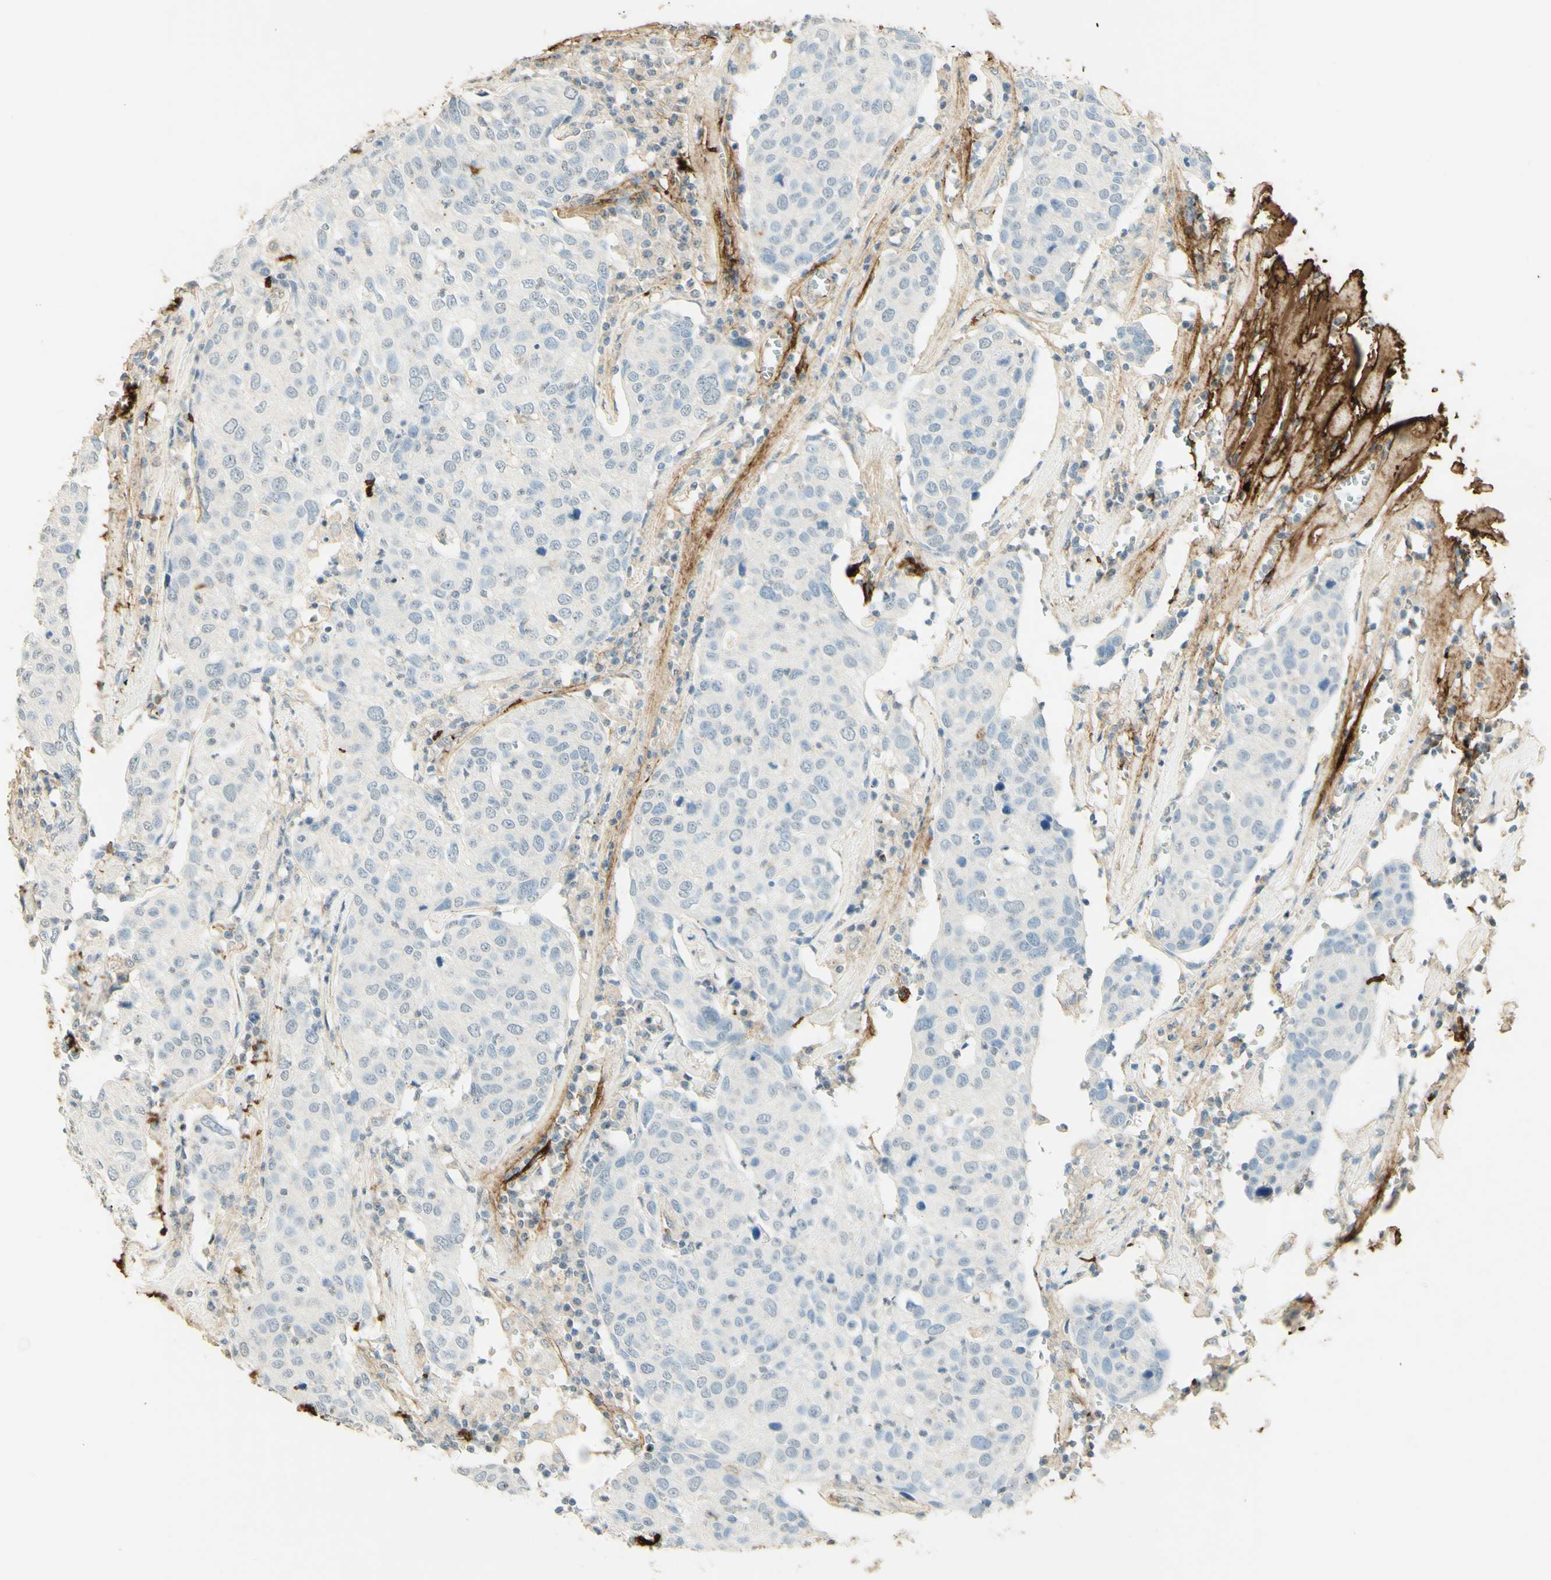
{"staining": {"intensity": "negative", "quantity": "none", "location": "none"}, "tissue": "head and neck cancer", "cell_type": "Tumor cells", "image_type": "cancer", "snomed": [{"axis": "morphology", "description": "Adenocarcinoma, NOS"}, {"axis": "topography", "description": "Salivary gland"}, {"axis": "topography", "description": "Head-Neck"}], "caption": "Head and neck cancer stained for a protein using immunohistochemistry (IHC) demonstrates no staining tumor cells.", "gene": "TNN", "patient": {"sex": "female", "age": 65}}